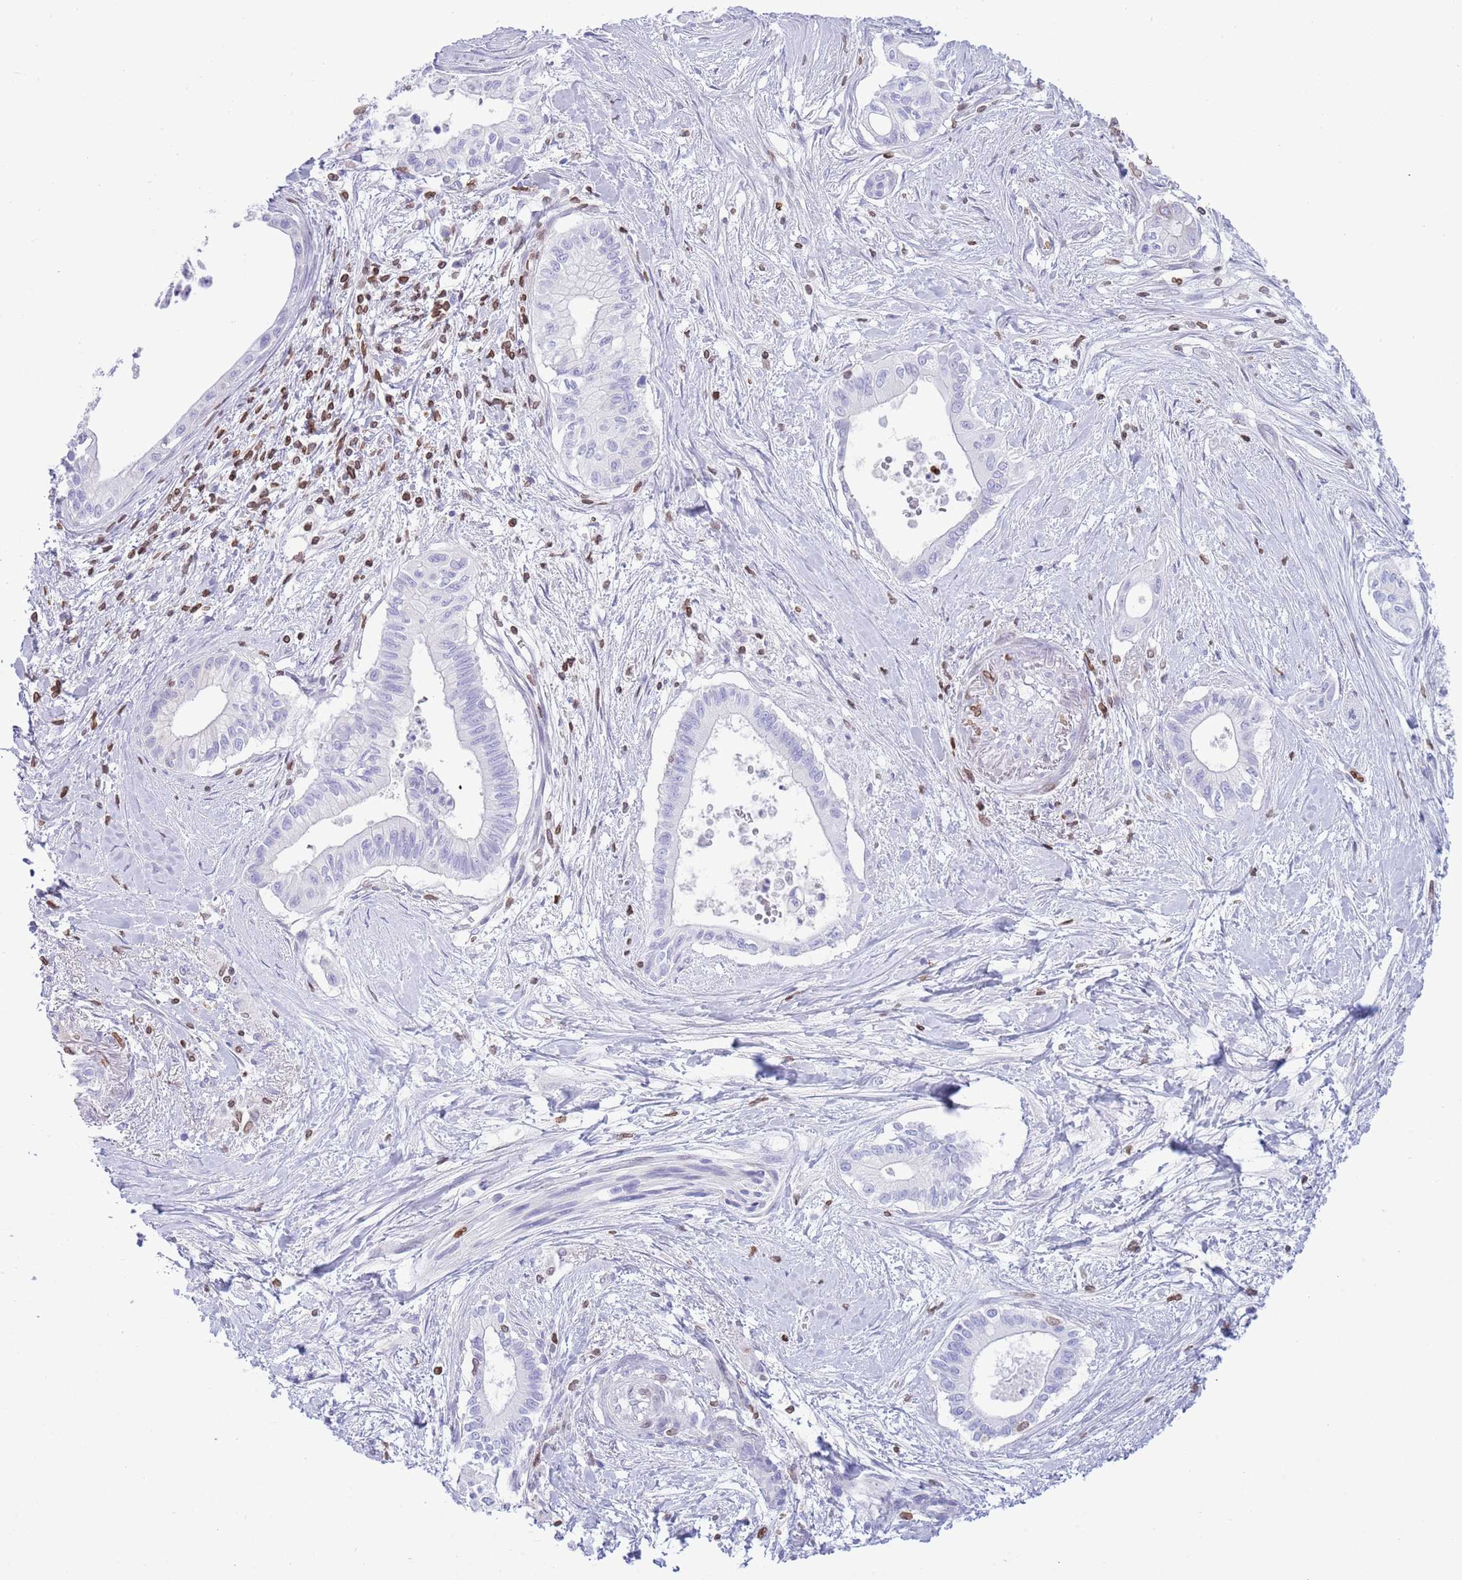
{"staining": {"intensity": "negative", "quantity": "none", "location": "none"}, "tissue": "pancreatic cancer", "cell_type": "Tumor cells", "image_type": "cancer", "snomed": [{"axis": "morphology", "description": "Adenocarcinoma, NOS"}, {"axis": "topography", "description": "Pancreas"}], "caption": "Immunohistochemical staining of pancreatic adenocarcinoma demonstrates no significant staining in tumor cells.", "gene": "LBR", "patient": {"sex": "male", "age": 78}}